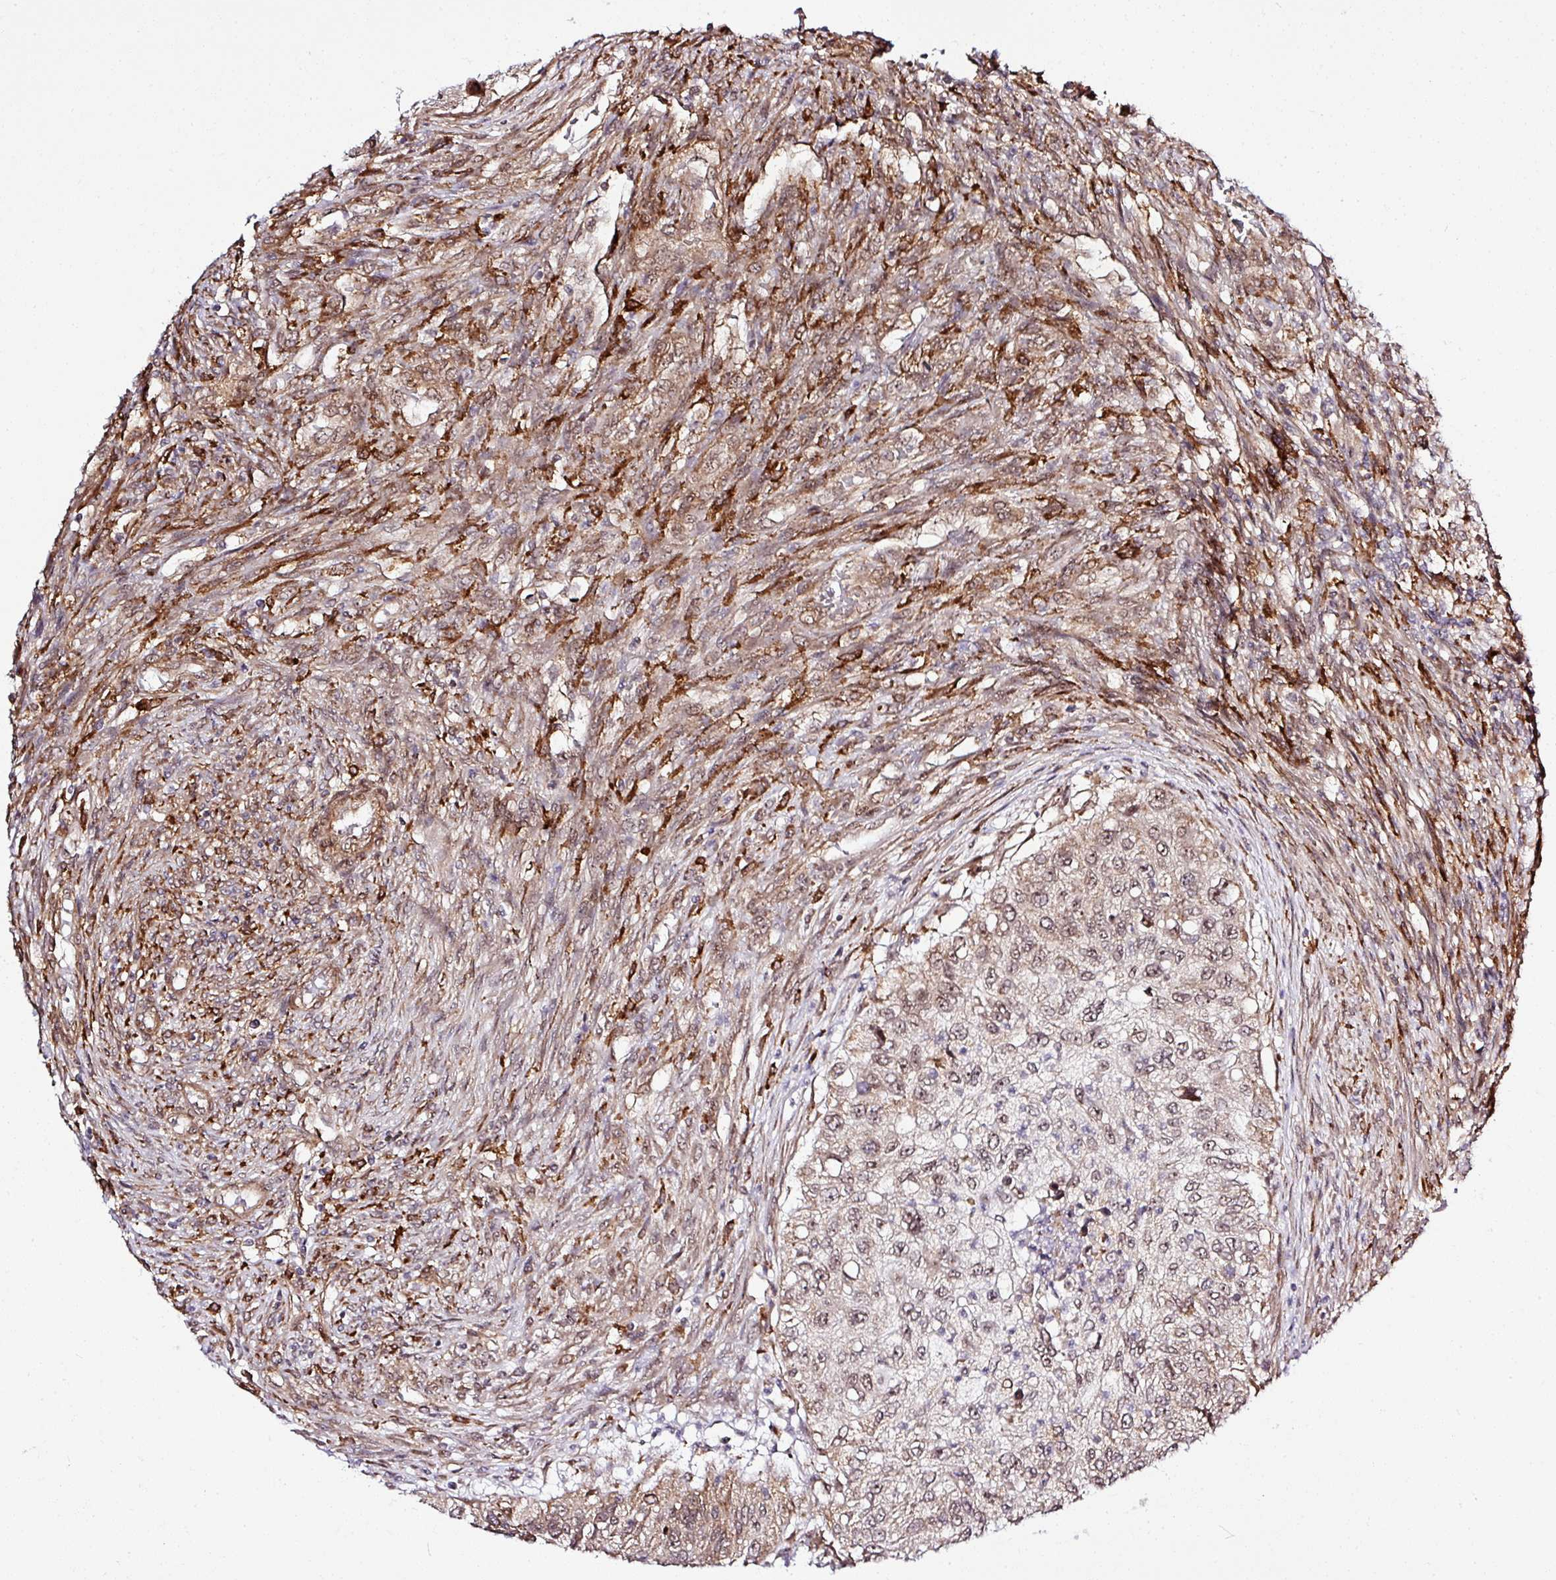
{"staining": {"intensity": "weak", "quantity": "25%-75%", "location": "nuclear"}, "tissue": "urothelial cancer", "cell_type": "Tumor cells", "image_type": "cancer", "snomed": [{"axis": "morphology", "description": "Urothelial carcinoma, High grade"}, {"axis": "topography", "description": "Urinary bladder"}], "caption": "Immunohistochemistry (IHC) (DAB) staining of urothelial carcinoma (high-grade) demonstrates weak nuclear protein staining in about 25%-75% of tumor cells. (Stains: DAB (3,3'-diaminobenzidine) in brown, nuclei in blue, Microscopy: brightfield microscopy at high magnification).", "gene": "FAM153A", "patient": {"sex": "female", "age": 60}}